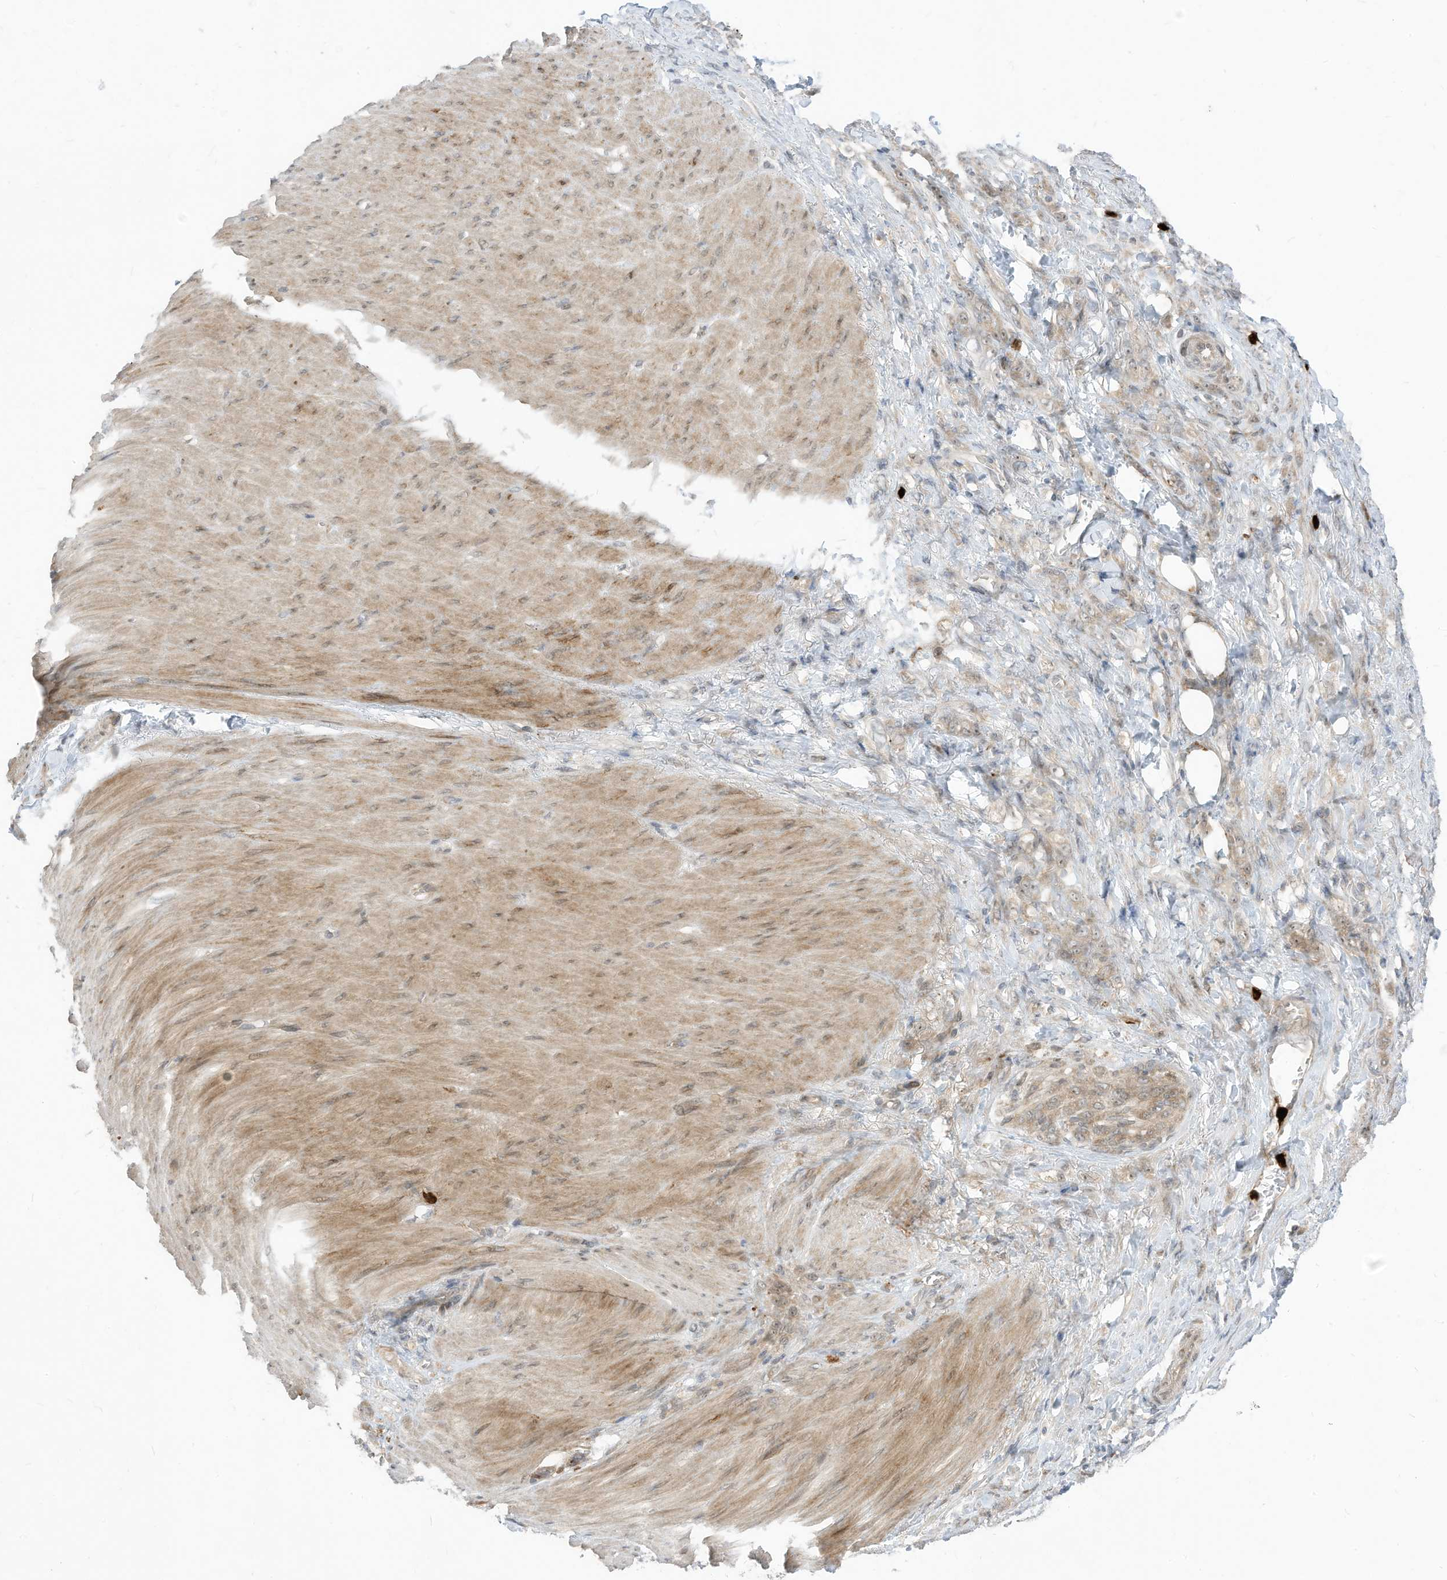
{"staining": {"intensity": "weak", "quantity": "25%-75%", "location": "cytoplasmic/membranous,nuclear"}, "tissue": "stomach cancer", "cell_type": "Tumor cells", "image_type": "cancer", "snomed": [{"axis": "morphology", "description": "Normal tissue, NOS"}, {"axis": "morphology", "description": "Adenocarcinoma, NOS"}, {"axis": "topography", "description": "Stomach"}], "caption": "Stomach adenocarcinoma stained with a brown dye demonstrates weak cytoplasmic/membranous and nuclear positive expression in approximately 25%-75% of tumor cells.", "gene": "CNKSR1", "patient": {"sex": "male", "age": 82}}